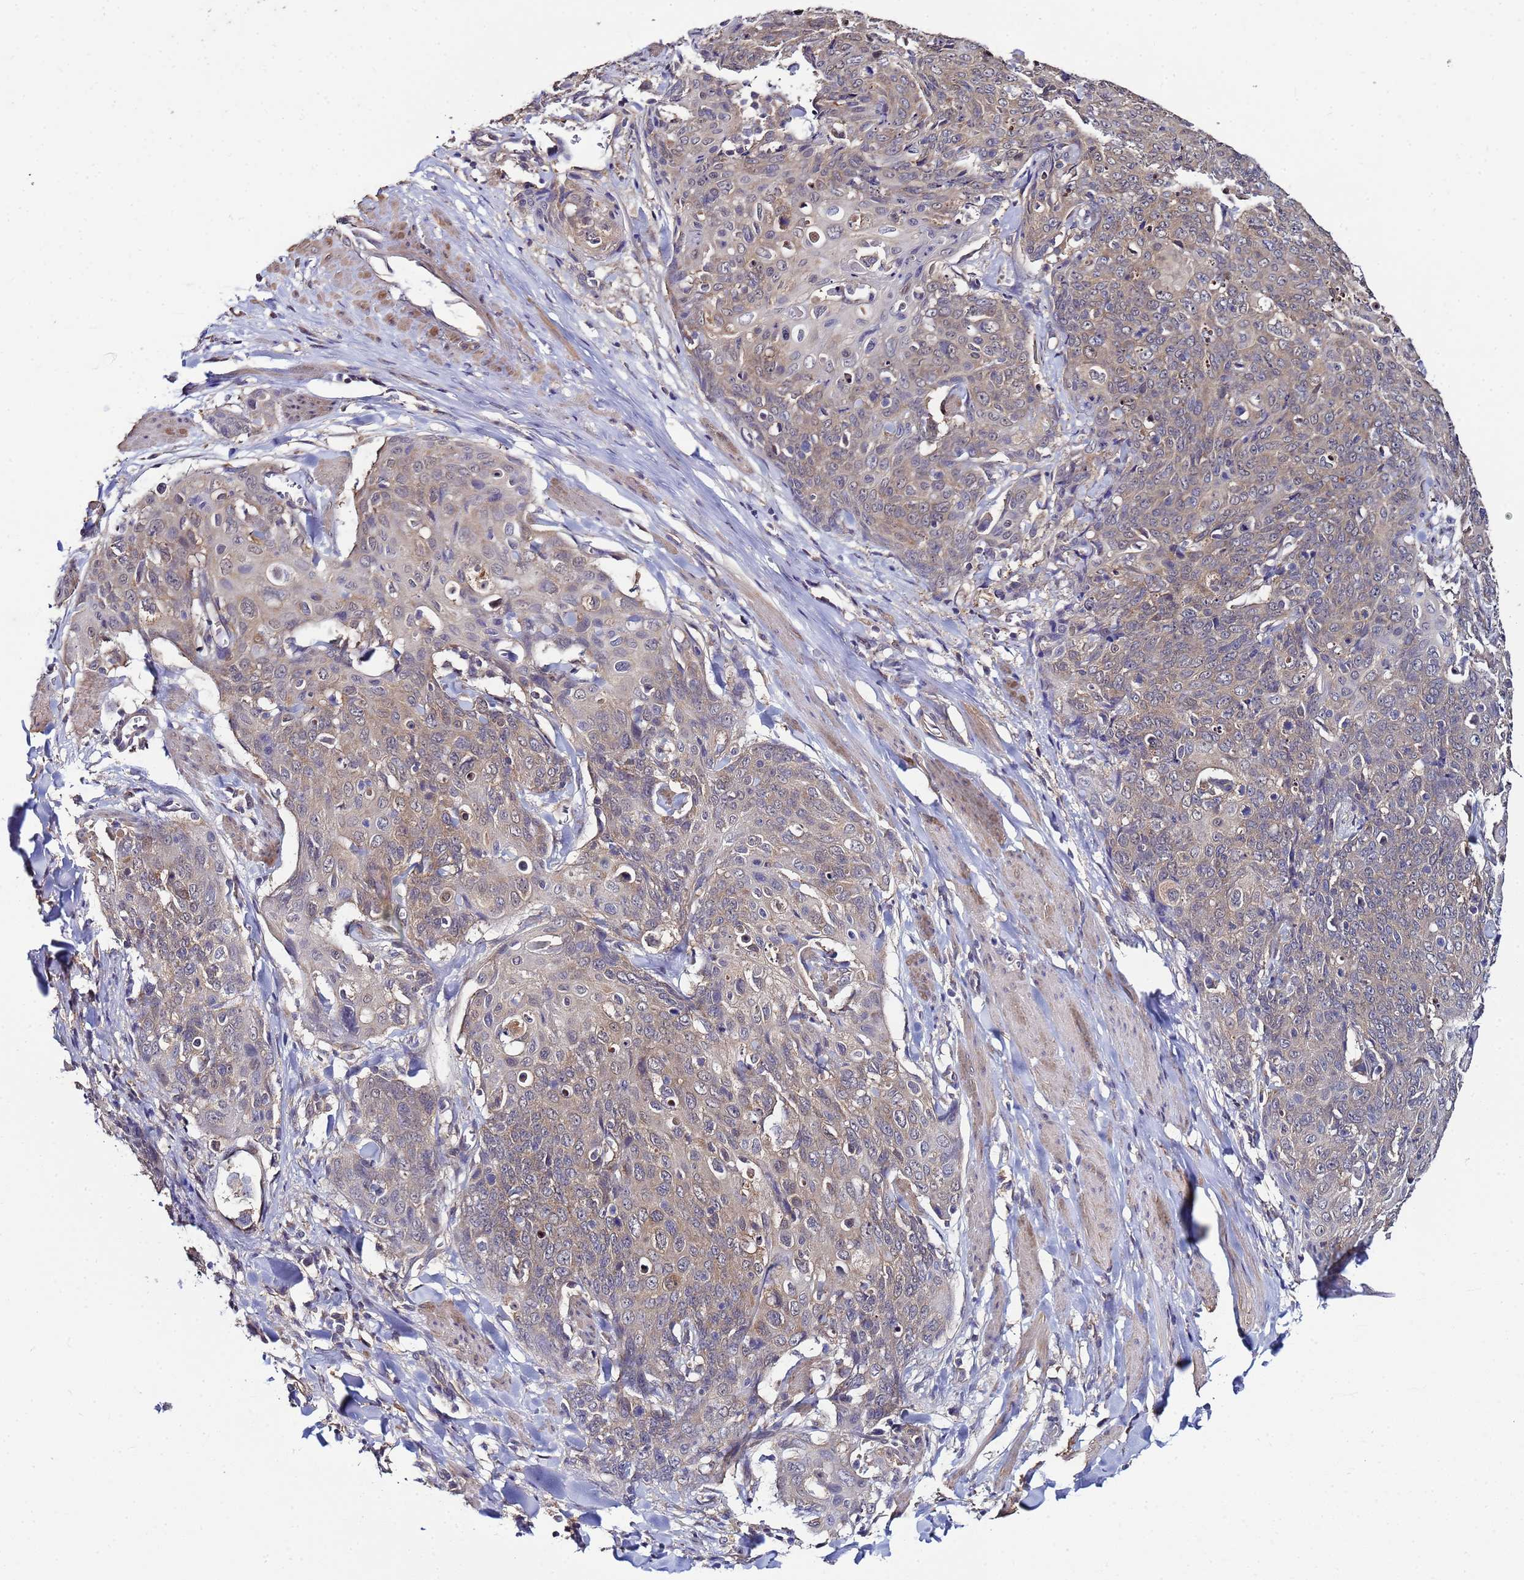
{"staining": {"intensity": "weak", "quantity": "<25%", "location": "cytoplasmic/membranous"}, "tissue": "skin cancer", "cell_type": "Tumor cells", "image_type": "cancer", "snomed": [{"axis": "morphology", "description": "Squamous cell carcinoma, NOS"}, {"axis": "topography", "description": "Skin"}, {"axis": "topography", "description": "Vulva"}], "caption": "This is a histopathology image of immunohistochemistry staining of skin cancer, which shows no staining in tumor cells.", "gene": "NAXE", "patient": {"sex": "female", "age": 85}}